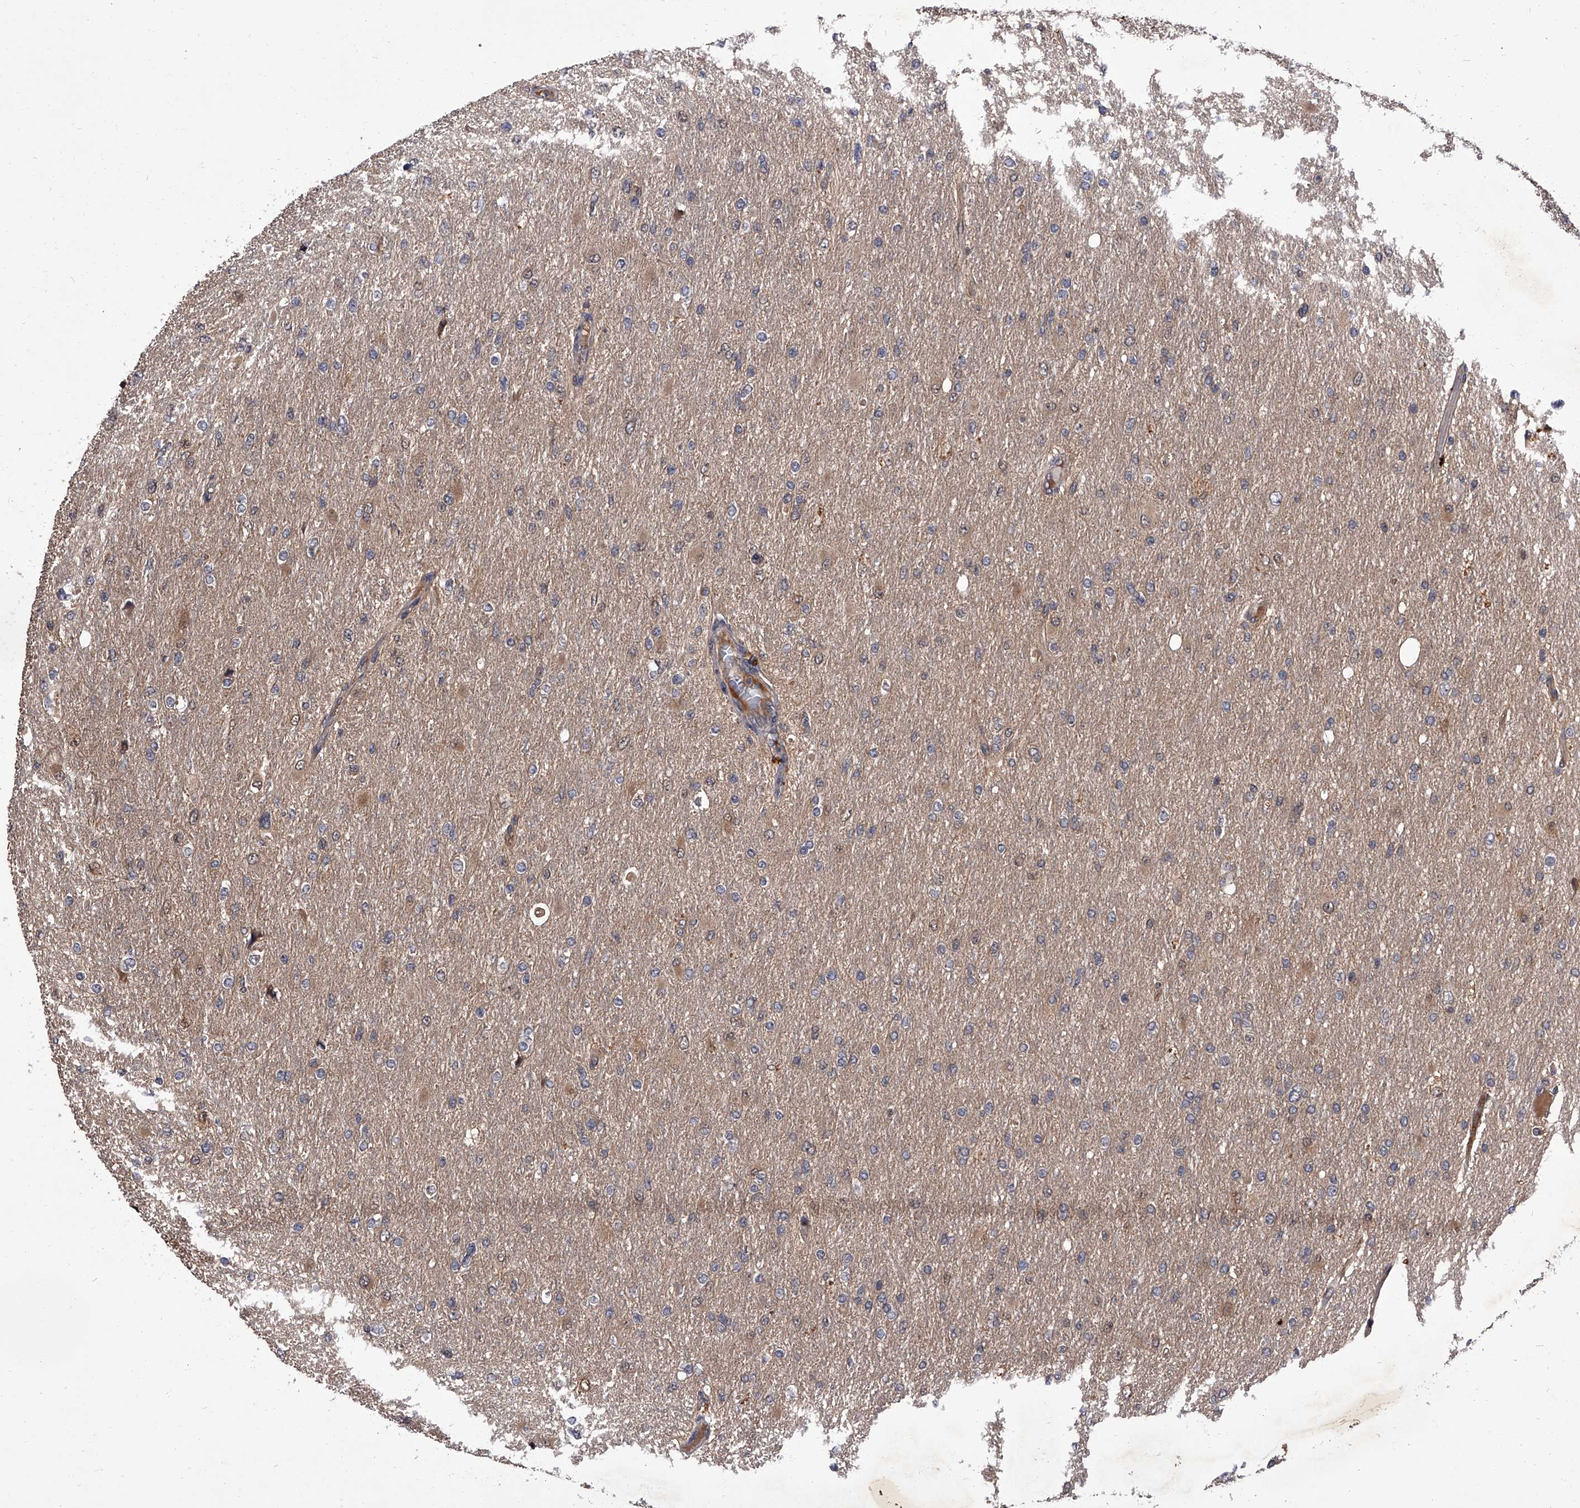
{"staining": {"intensity": "weak", "quantity": ">75%", "location": "cytoplasmic/membranous"}, "tissue": "glioma", "cell_type": "Tumor cells", "image_type": "cancer", "snomed": [{"axis": "morphology", "description": "Glioma, malignant, High grade"}, {"axis": "topography", "description": "Cerebral cortex"}], "caption": "Weak cytoplasmic/membranous protein expression is appreciated in approximately >75% of tumor cells in glioma. Immunohistochemistry (ihc) stains the protein of interest in brown and the nuclei are stained blue.", "gene": "SLC18B1", "patient": {"sex": "female", "age": 36}}